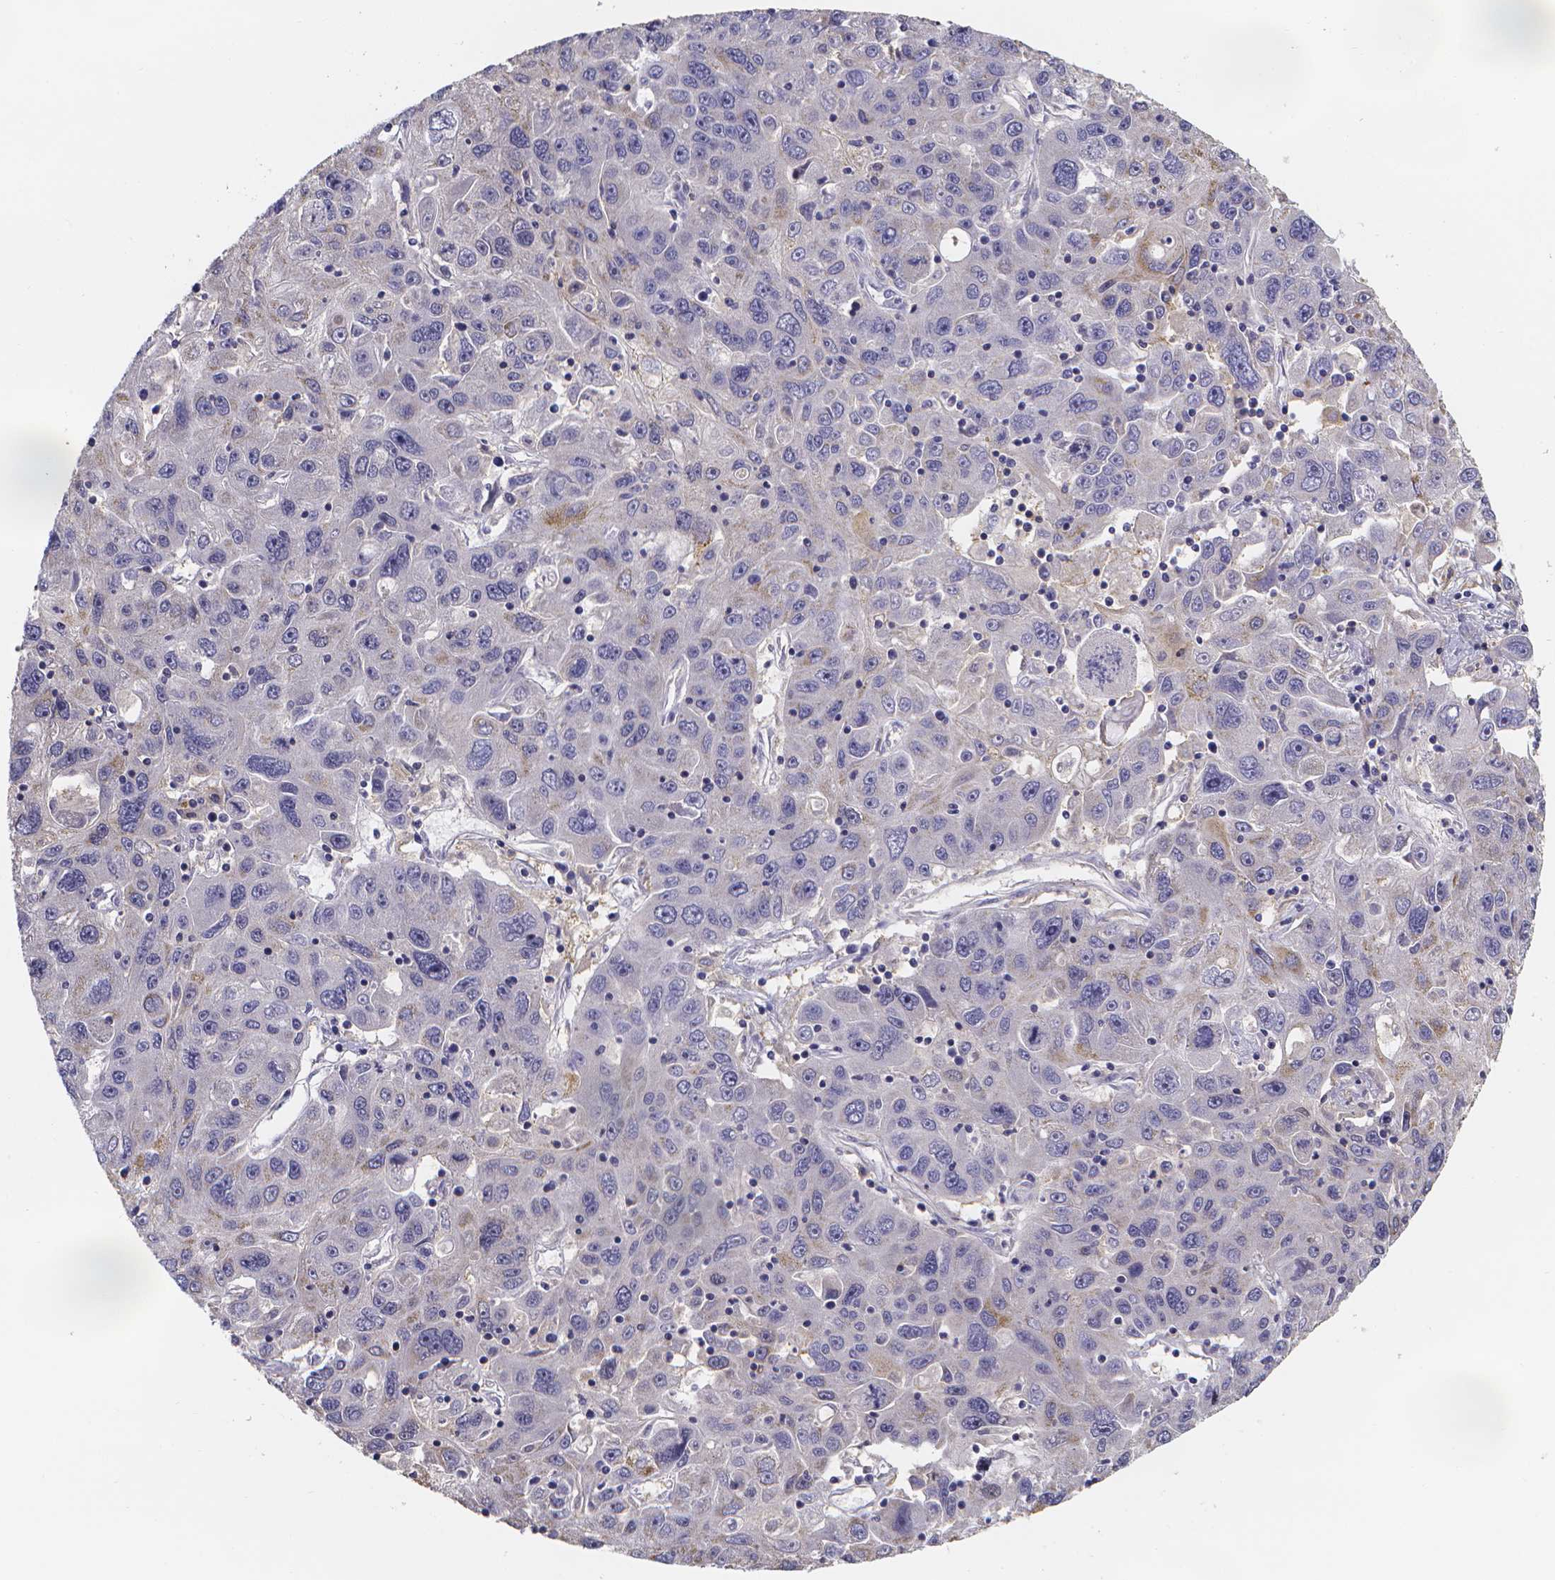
{"staining": {"intensity": "weak", "quantity": "<25%", "location": "cytoplasmic/membranous"}, "tissue": "stomach cancer", "cell_type": "Tumor cells", "image_type": "cancer", "snomed": [{"axis": "morphology", "description": "Adenocarcinoma, NOS"}, {"axis": "topography", "description": "Stomach"}], "caption": "Immunohistochemical staining of human stomach adenocarcinoma displays no significant expression in tumor cells.", "gene": "PAH", "patient": {"sex": "male", "age": 56}}